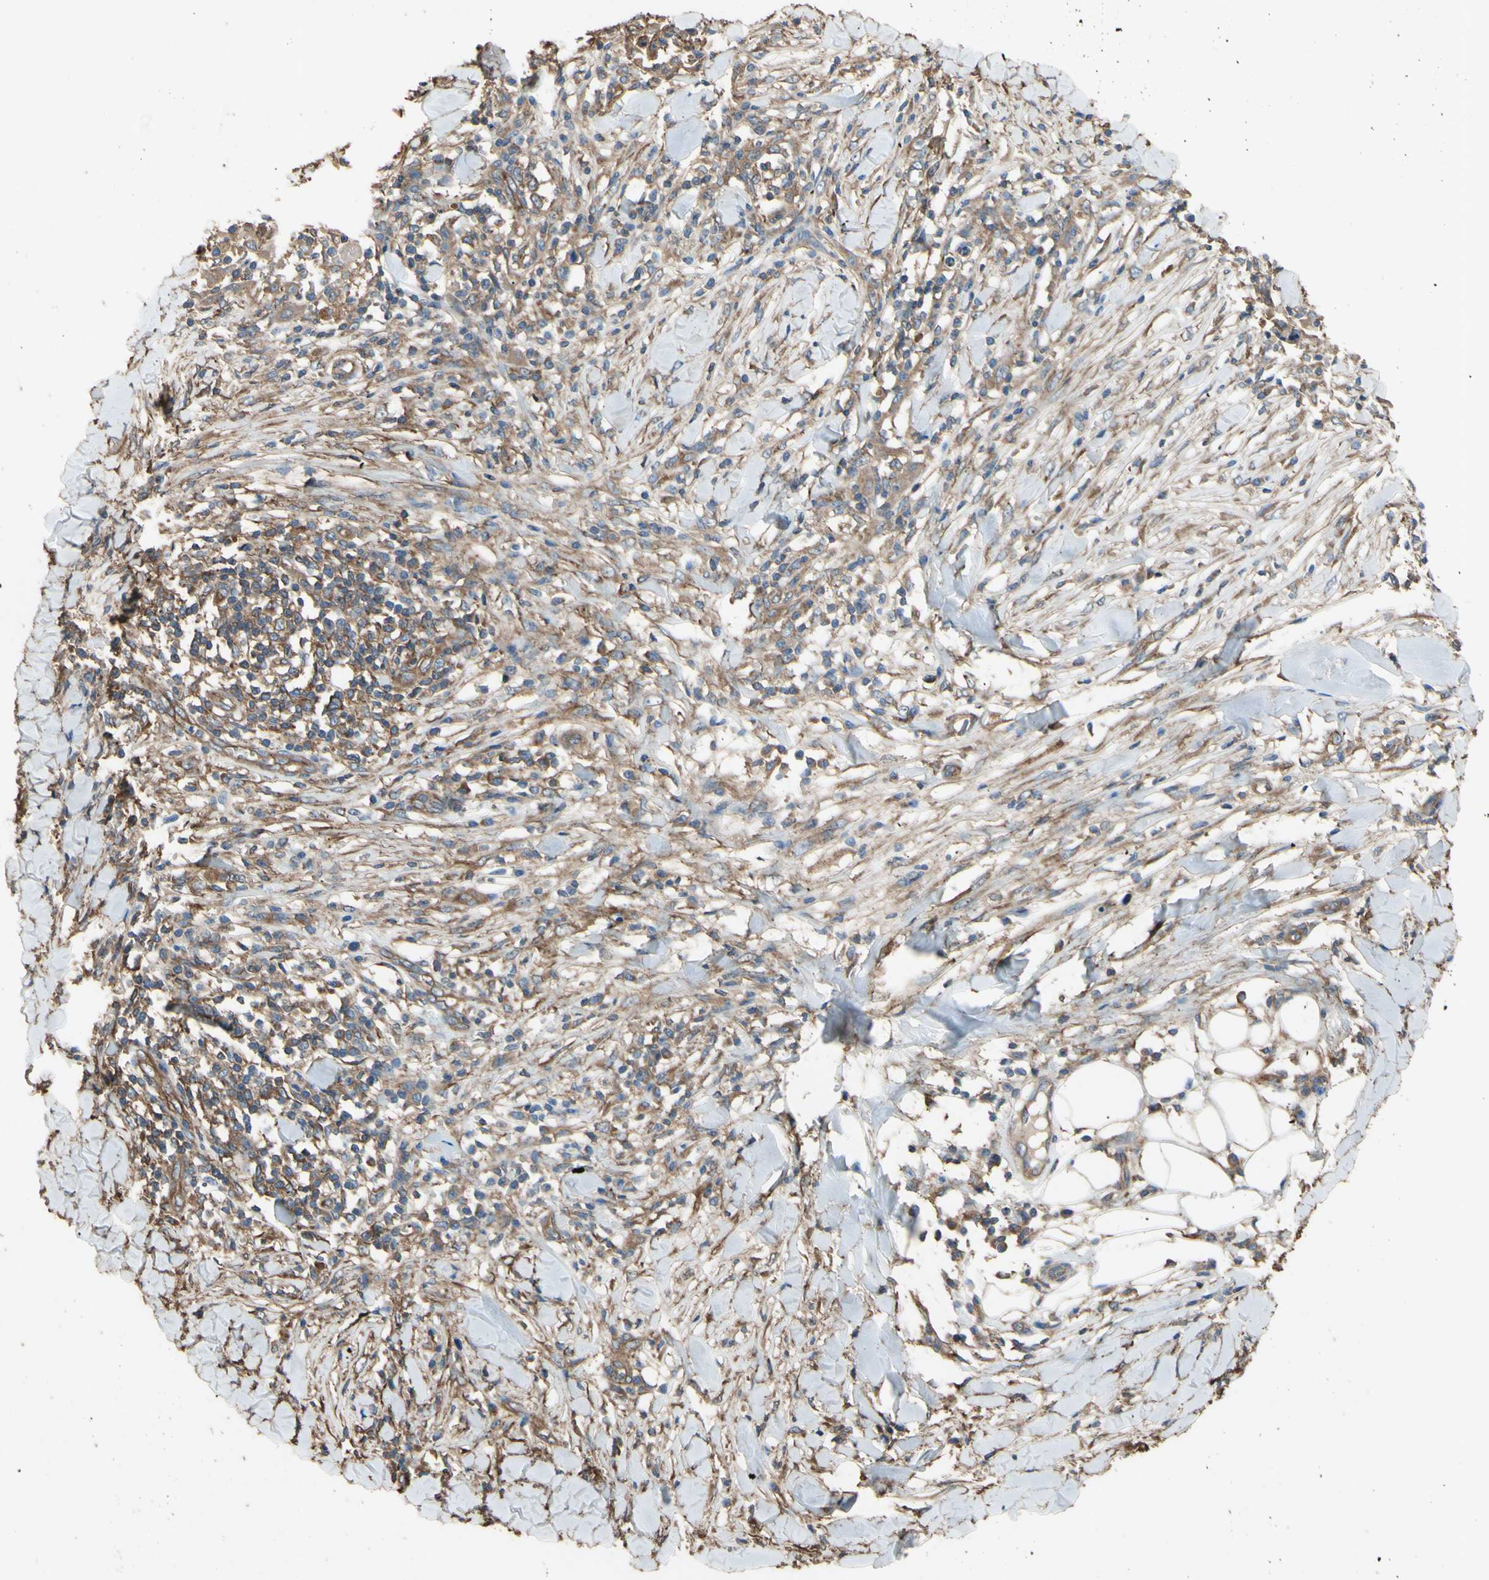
{"staining": {"intensity": "moderate", "quantity": ">75%", "location": "cytoplasmic/membranous"}, "tissue": "skin cancer", "cell_type": "Tumor cells", "image_type": "cancer", "snomed": [{"axis": "morphology", "description": "Squamous cell carcinoma, NOS"}, {"axis": "topography", "description": "Skin"}], "caption": "Immunohistochemistry (IHC) of human skin cancer (squamous cell carcinoma) displays medium levels of moderate cytoplasmic/membranous expression in approximately >75% of tumor cells.", "gene": "CTTN", "patient": {"sex": "male", "age": 24}}